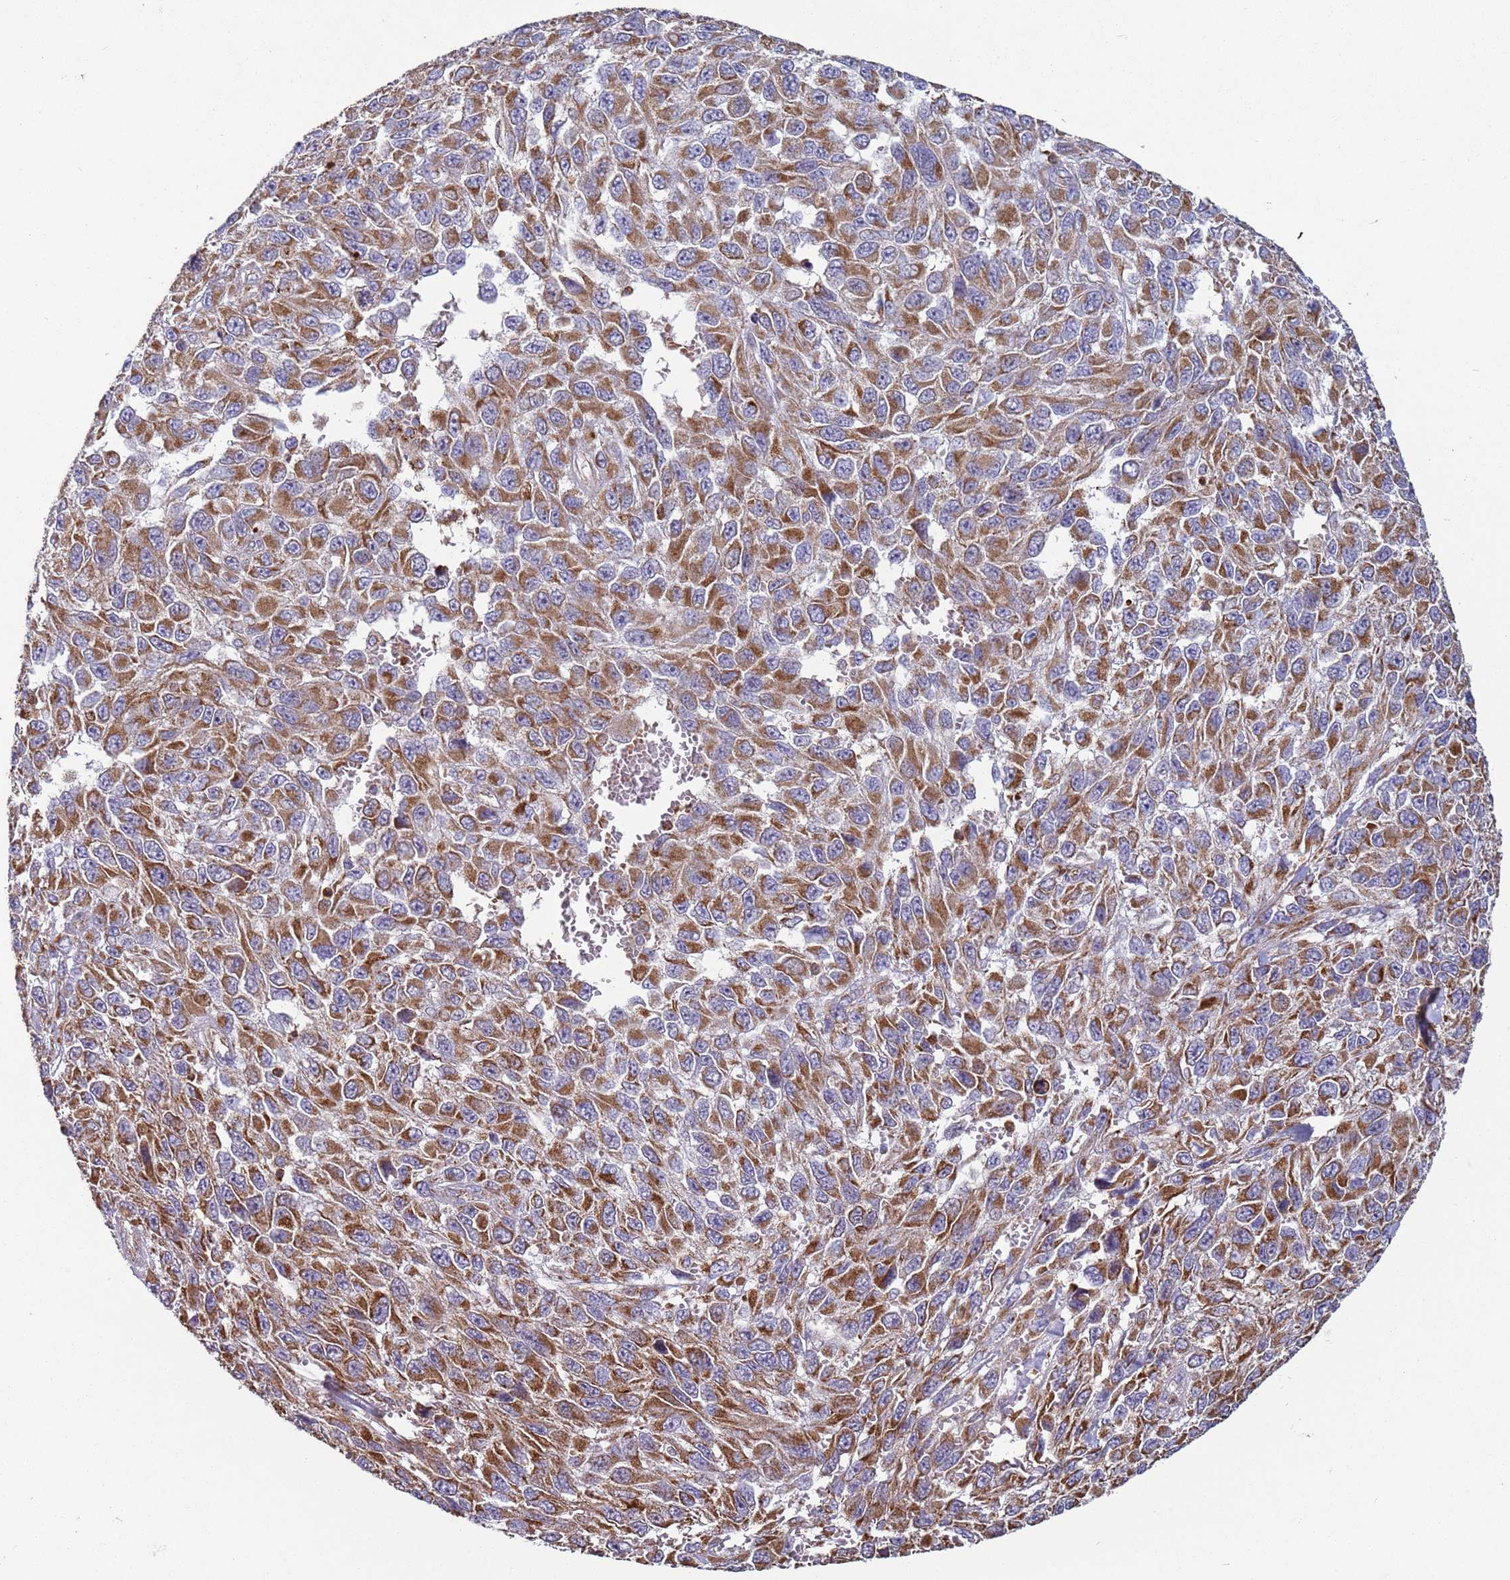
{"staining": {"intensity": "moderate", "quantity": ">75%", "location": "cytoplasmic/membranous"}, "tissue": "melanoma", "cell_type": "Tumor cells", "image_type": "cancer", "snomed": [{"axis": "morphology", "description": "Normal tissue, NOS"}, {"axis": "morphology", "description": "Malignant melanoma, NOS"}, {"axis": "topography", "description": "Skin"}], "caption": "Immunohistochemical staining of human melanoma demonstrates medium levels of moderate cytoplasmic/membranous protein positivity in about >75% of tumor cells.", "gene": "FBXO33", "patient": {"sex": "female", "age": 96}}